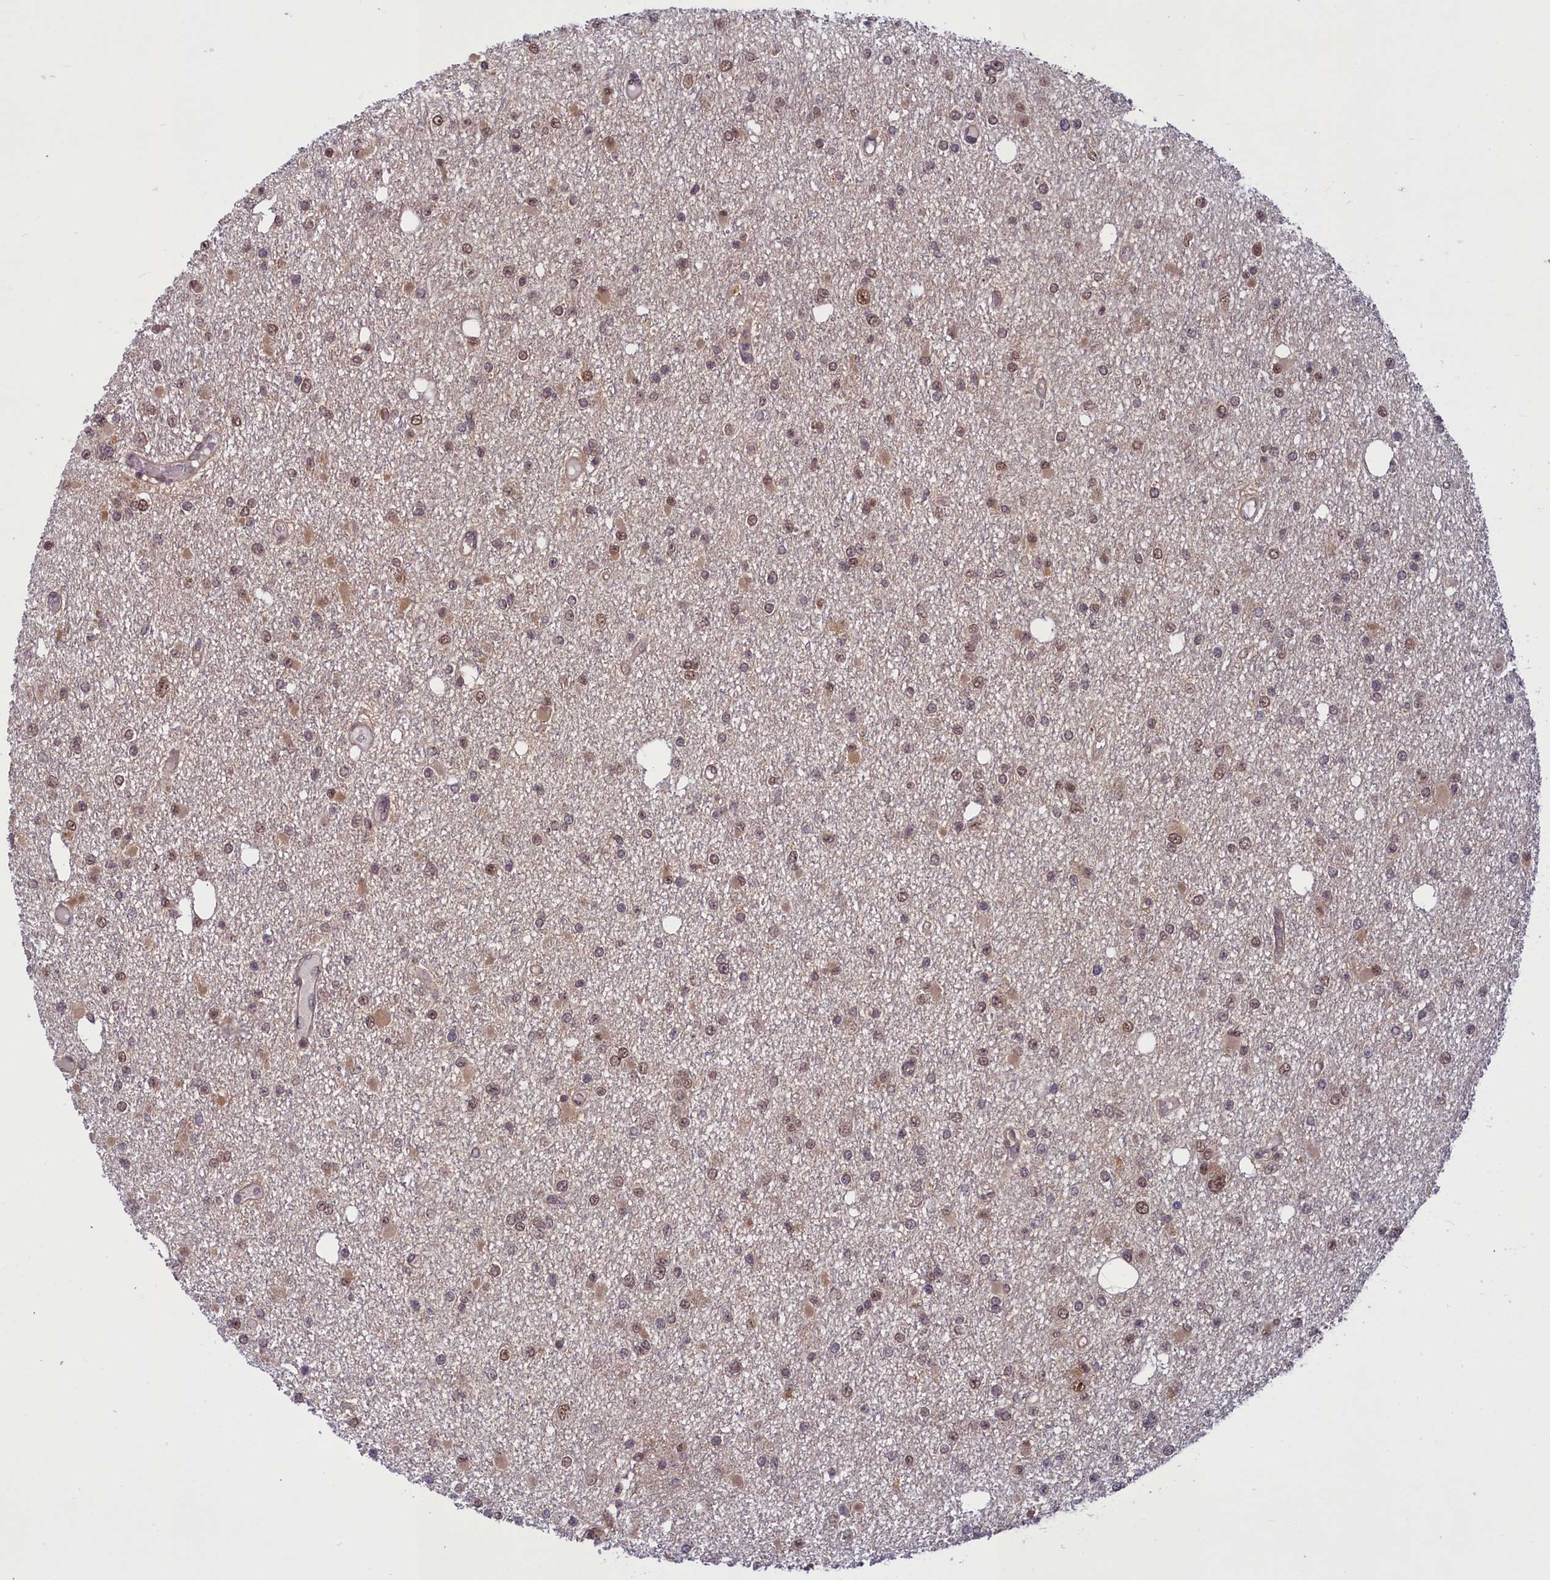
{"staining": {"intensity": "moderate", "quantity": "<25%", "location": "nuclear"}, "tissue": "glioma", "cell_type": "Tumor cells", "image_type": "cancer", "snomed": [{"axis": "morphology", "description": "Glioma, malignant, Low grade"}, {"axis": "topography", "description": "Brain"}], "caption": "Malignant glioma (low-grade) was stained to show a protein in brown. There is low levels of moderate nuclear staining in approximately <25% of tumor cells.", "gene": "SLC7A6OS", "patient": {"sex": "female", "age": 22}}